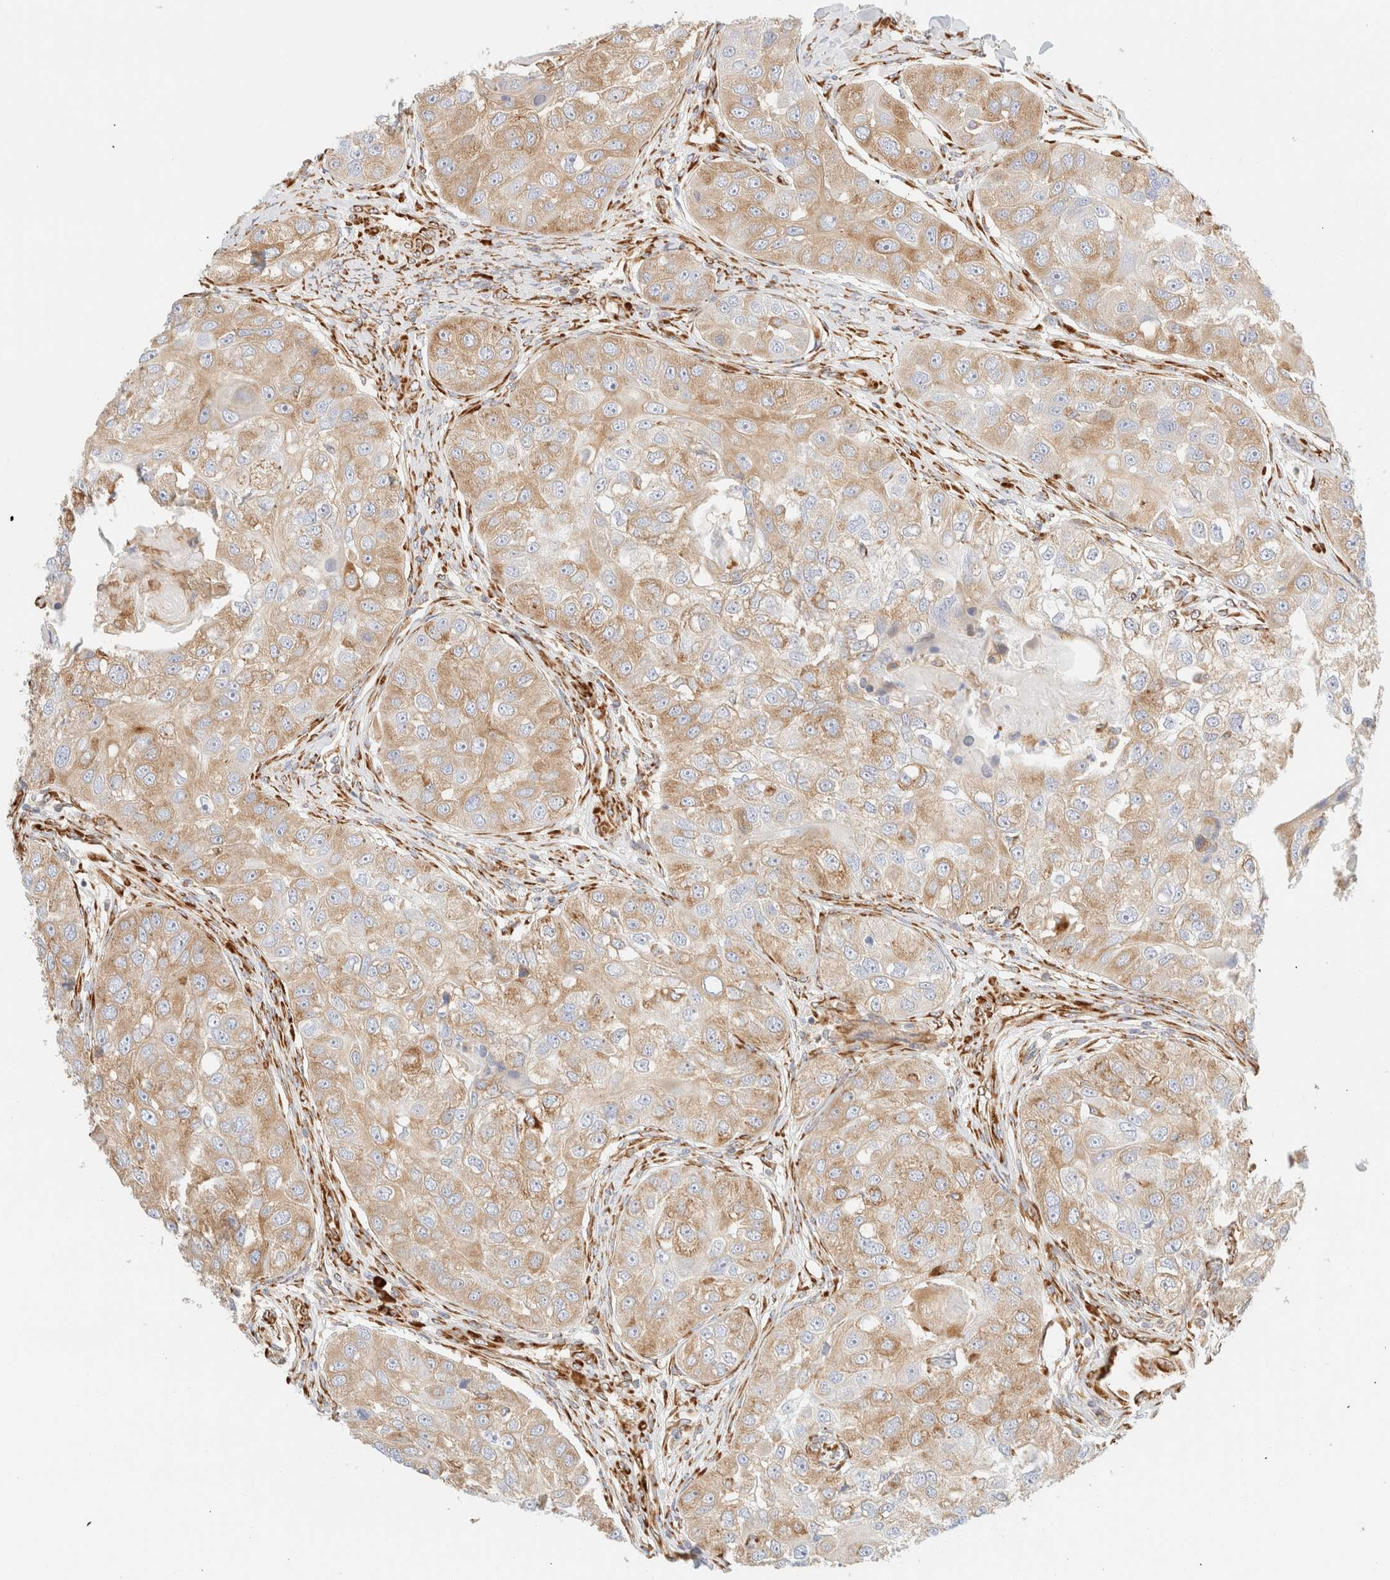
{"staining": {"intensity": "weak", "quantity": ">75%", "location": "cytoplasmic/membranous"}, "tissue": "head and neck cancer", "cell_type": "Tumor cells", "image_type": "cancer", "snomed": [{"axis": "morphology", "description": "Normal tissue, NOS"}, {"axis": "morphology", "description": "Squamous cell carcinoma, NOS"}, {"axis": "topography", "description": "Skeletal muscle"}, {"axis": "topography", "description": "Head-Neck"}], "caption": "This is an image of immunohistochemistry staining of head and neck cancer (squamous cell carcinoma), which shows weak staining in the cytoplasmic/membranous of tumor cells.", "gene": "ZC2HC1A", "patient": {"sex": "male", "age": 51}}